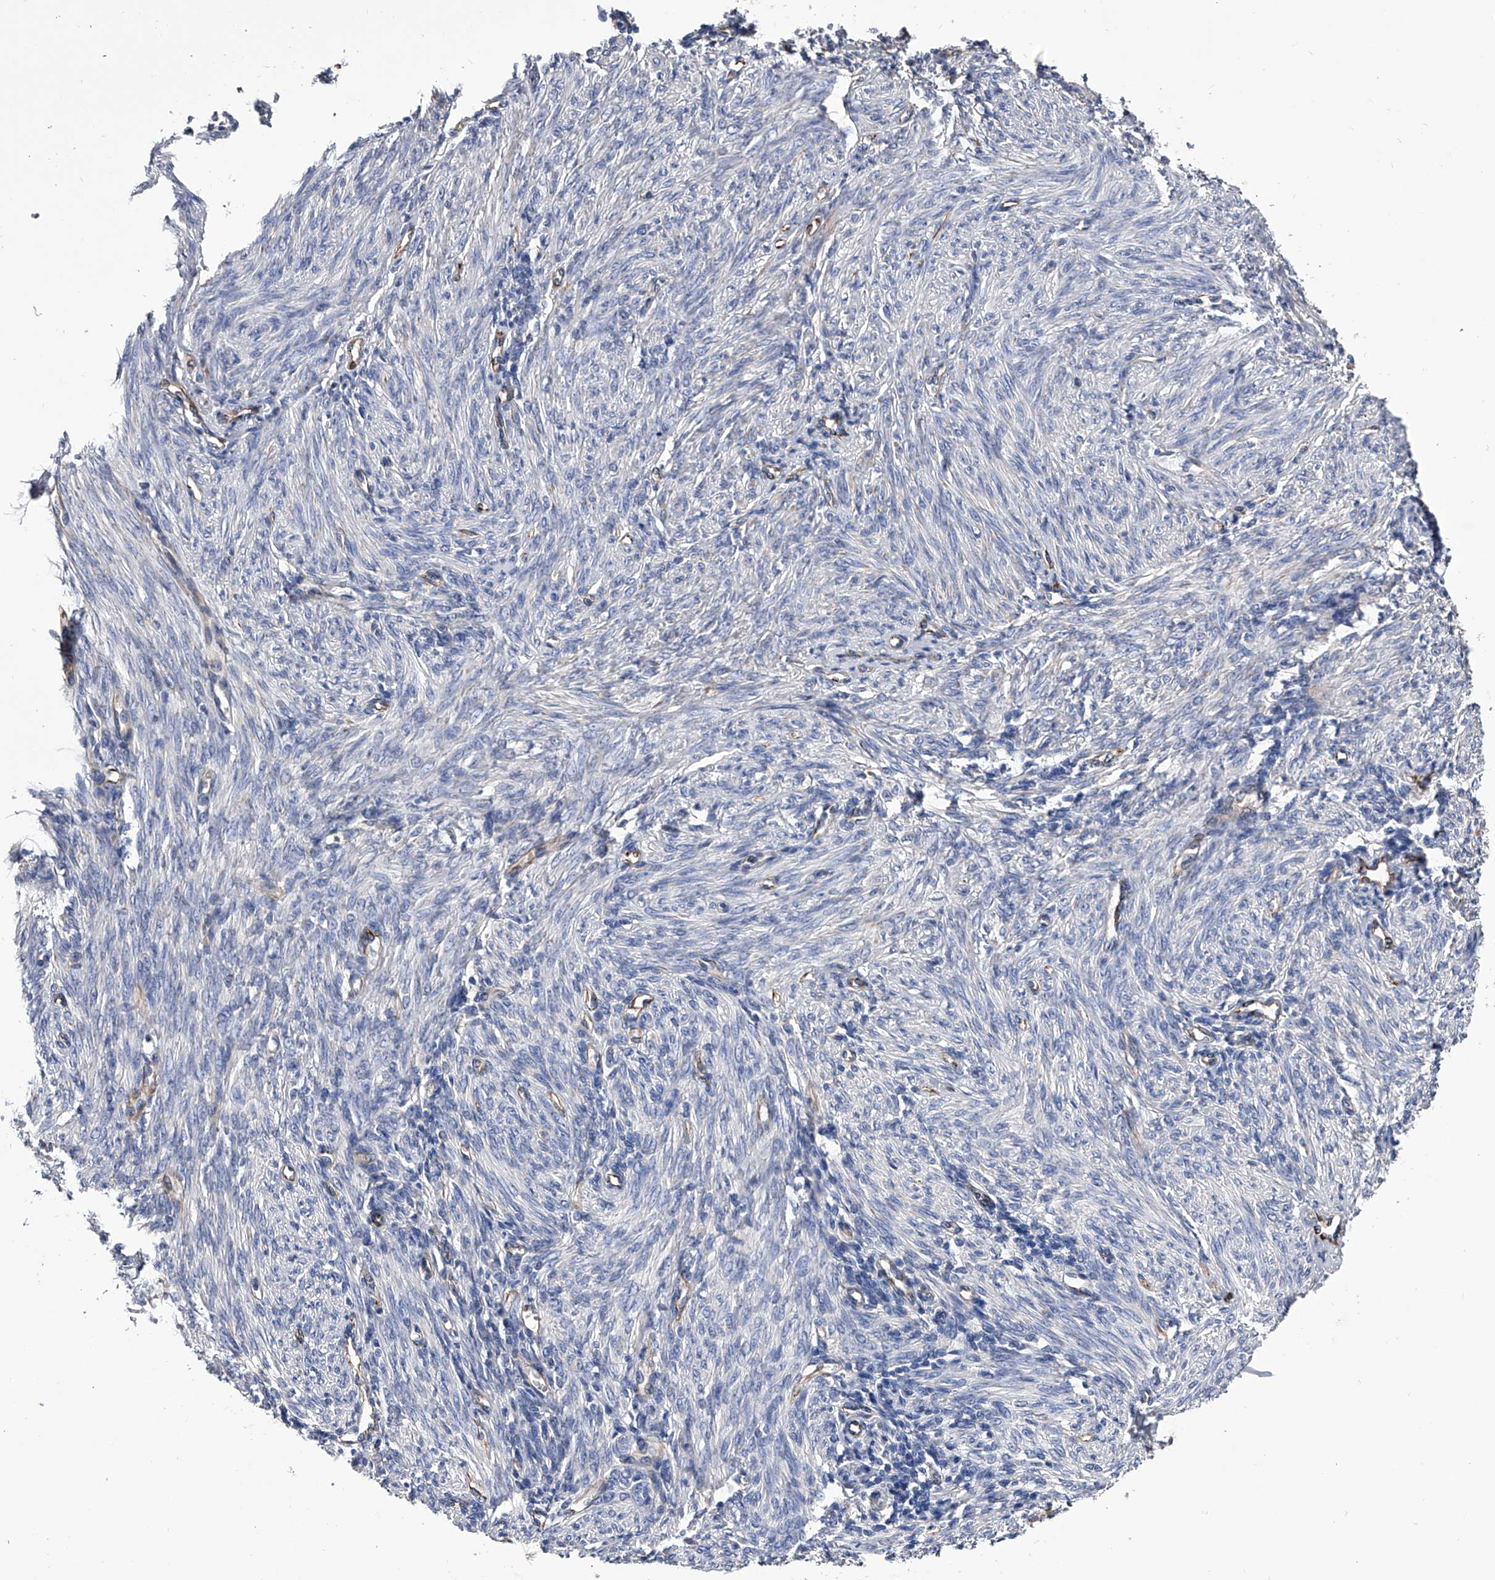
{"staining": {"intensity": "negative", "quantity": "none", "location": "none"}, "tissue": "endometrium", "cell_type": "Cells in endometrial stroma", "image_type": "normal", "snomed": [{"axis": "morphology", "description": "Normal tissue, NOS"}, {"axis": "topography", "description": "Endometrium"}], "caption": "IHC of benign endometrium displays no expression in cells in endometrial stroma.", "gene": "EFCAB7", "patient": {"sex": "female", "age": 77}}